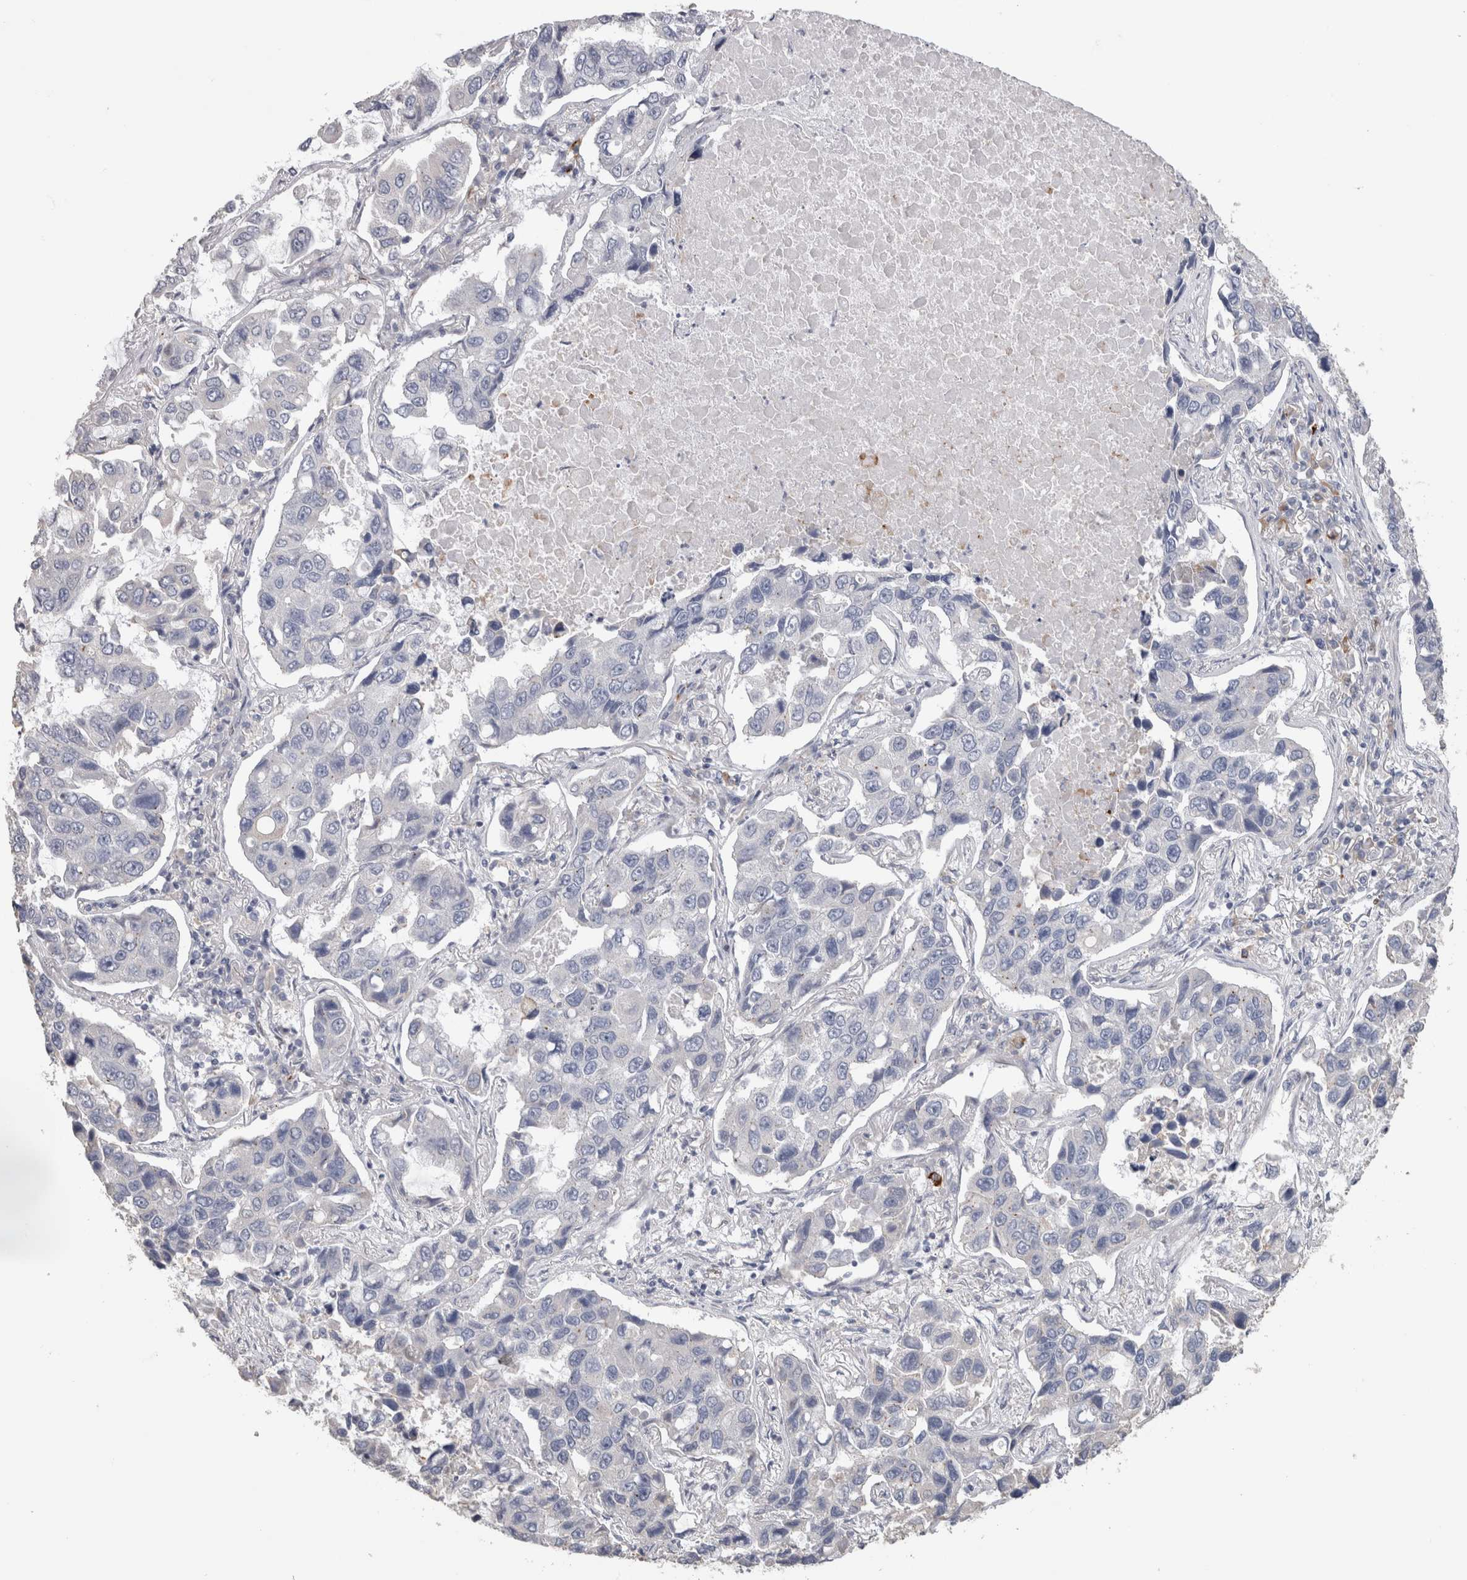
{"staining": {"intensity": "negative", "quantity": "none", "location": "none"}, "tissue": "lung cancer", "cell_type": "Tumor cells", "image_type": "cancer", "snomed": [{"axis": "morphology", "description": "Adenocarcinoma, NOS"}, {"axis": "topography", "description": "Lung"}], "caption": "High magnification brightfield microscopy of lung adenocarcinoma stained with DAB (brown) and counterstained with hematoxylin (blue): tumor cells show no significant positivity.", "gene": "IL33", "patient": {"sex": "male", "age": 64}}